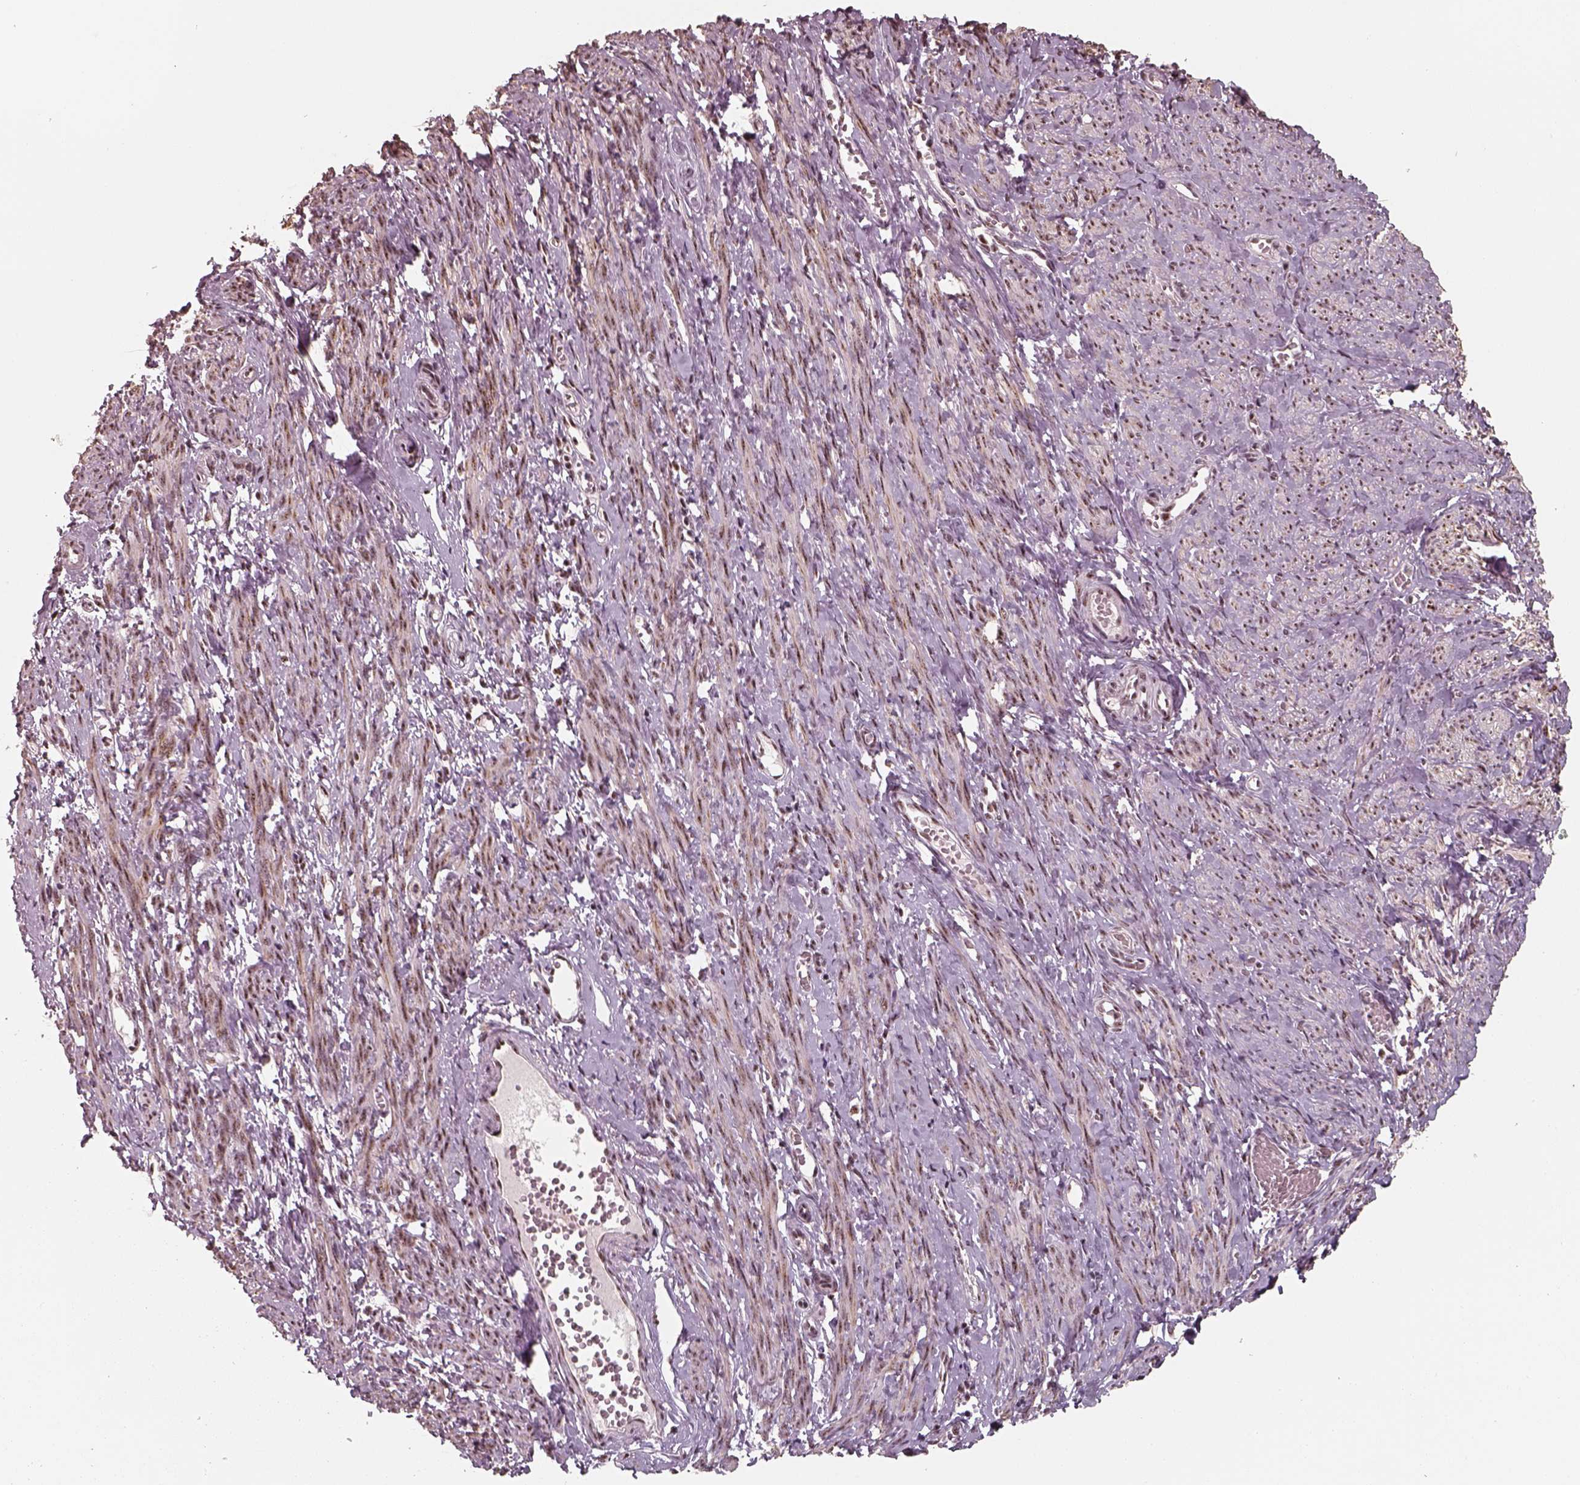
{"staining": {"intensity": "strong", "quantity": ">75%", "location": "nuclear"}, "tissue": "smooth muscle", "cell_type": "Smooth muscle cells", "image_type": "normal", "snomed": [{"axis": "morphology", "description": "Normal tissue, NOS"}, {"axis": "topography", "description": "Smooth muscle"}], "caption": "Immunohistochemistry (IHC) image of benign human smooth muscle stained for a protein (brown), which displays high levels of strong nuclear positivity in about >75% of smooth muscle cells.", "gene": "ATXN7L3", "patient": {"sex": "female", "age": 65}}